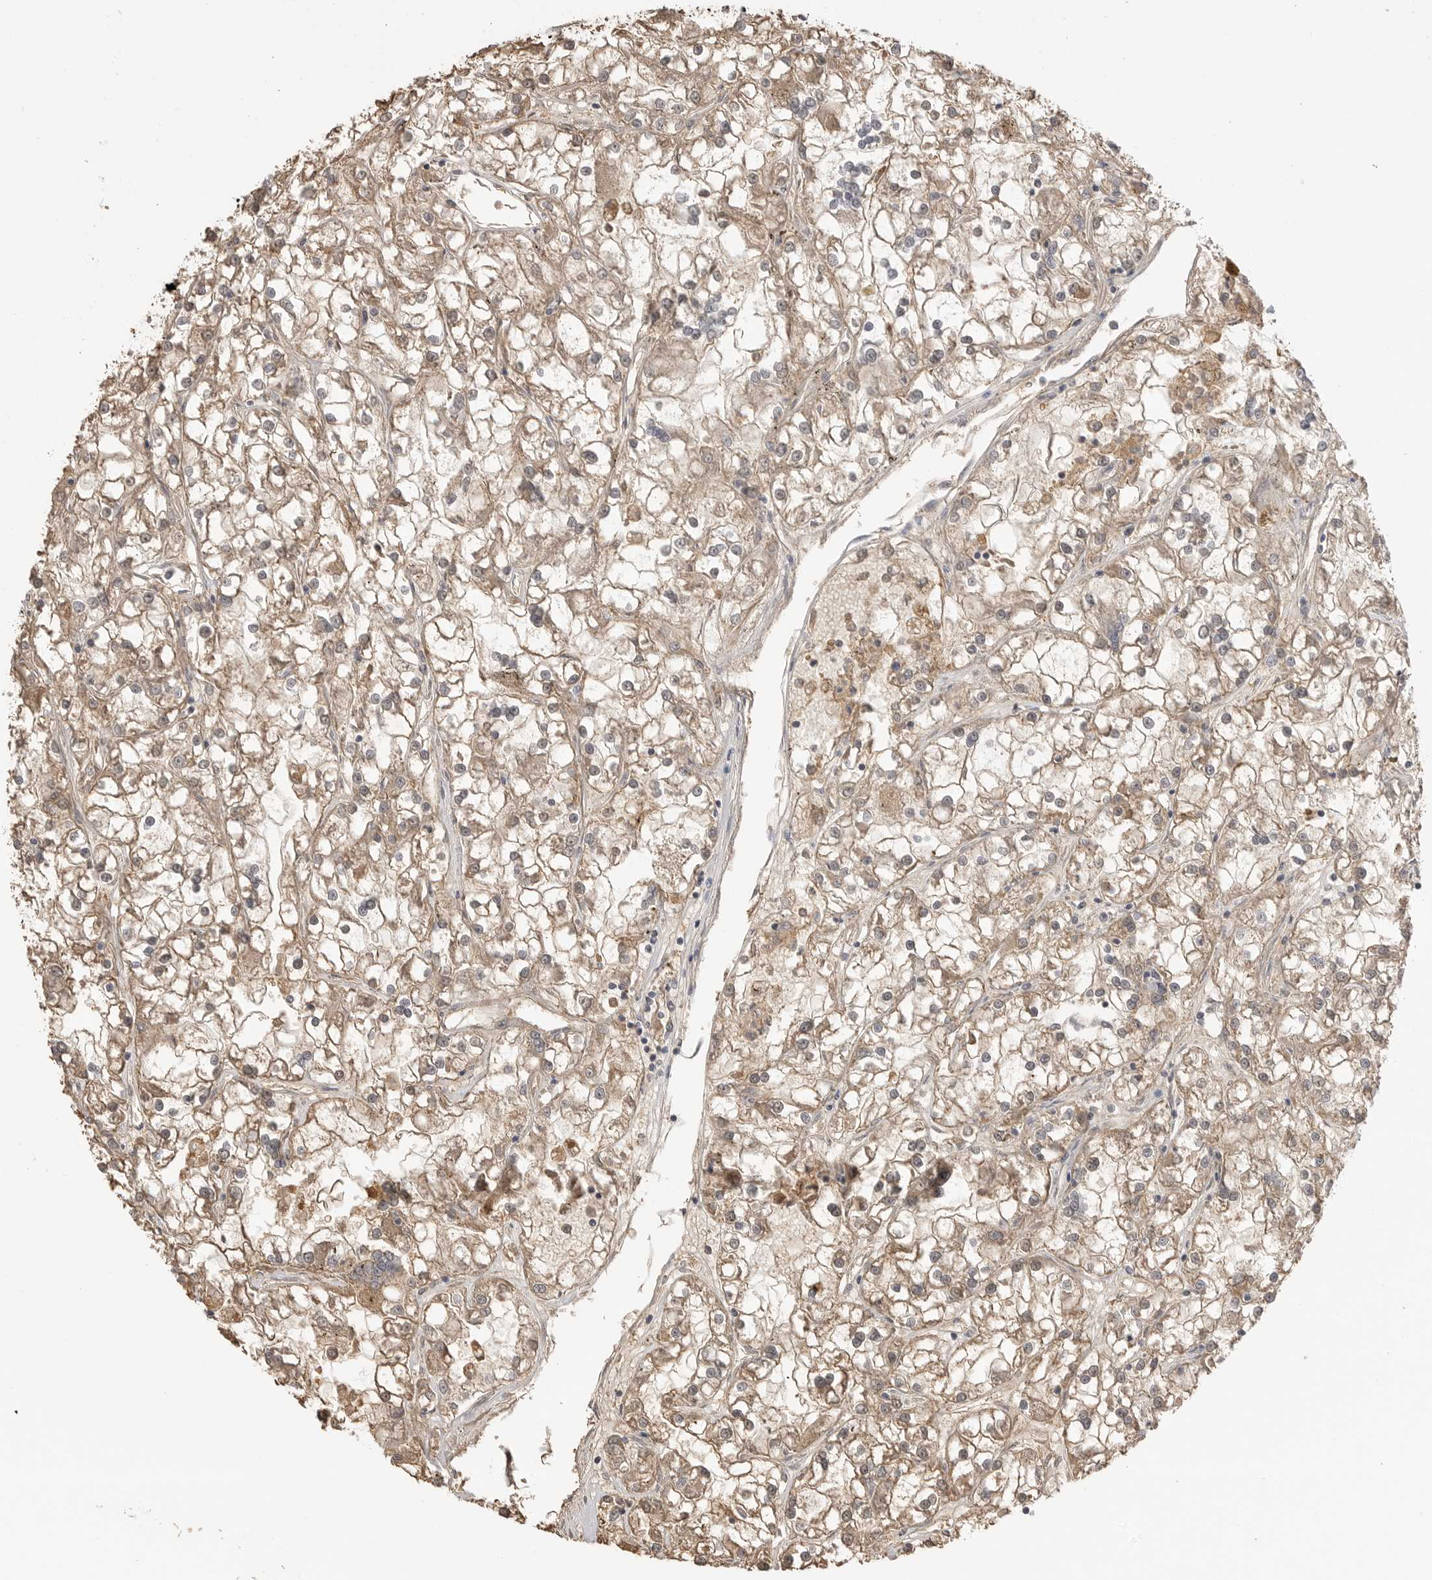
{"staining": {"intensity": "moderate", "quantity": ">75%", "location": "cytoplasmic/membranous"}, "tissue": "renal cancer", "cell_type": "Tumor cells", "image_type": "cancer", "snomed": [{"axis": "morphology", "description": "Adenocarcinoma, NOS"}, {"axis": "topography", "description": "Kidney"}], "caption": "The photomicrograph shows immunohistochemical staining of renal adenocarcinoma. There is moderate cytoplasmic/membranous positivity is appreciated in about >75% of tumor cells.", "gene": "ASPSCR1", "patient": {"sex": "female", "age": 52}}